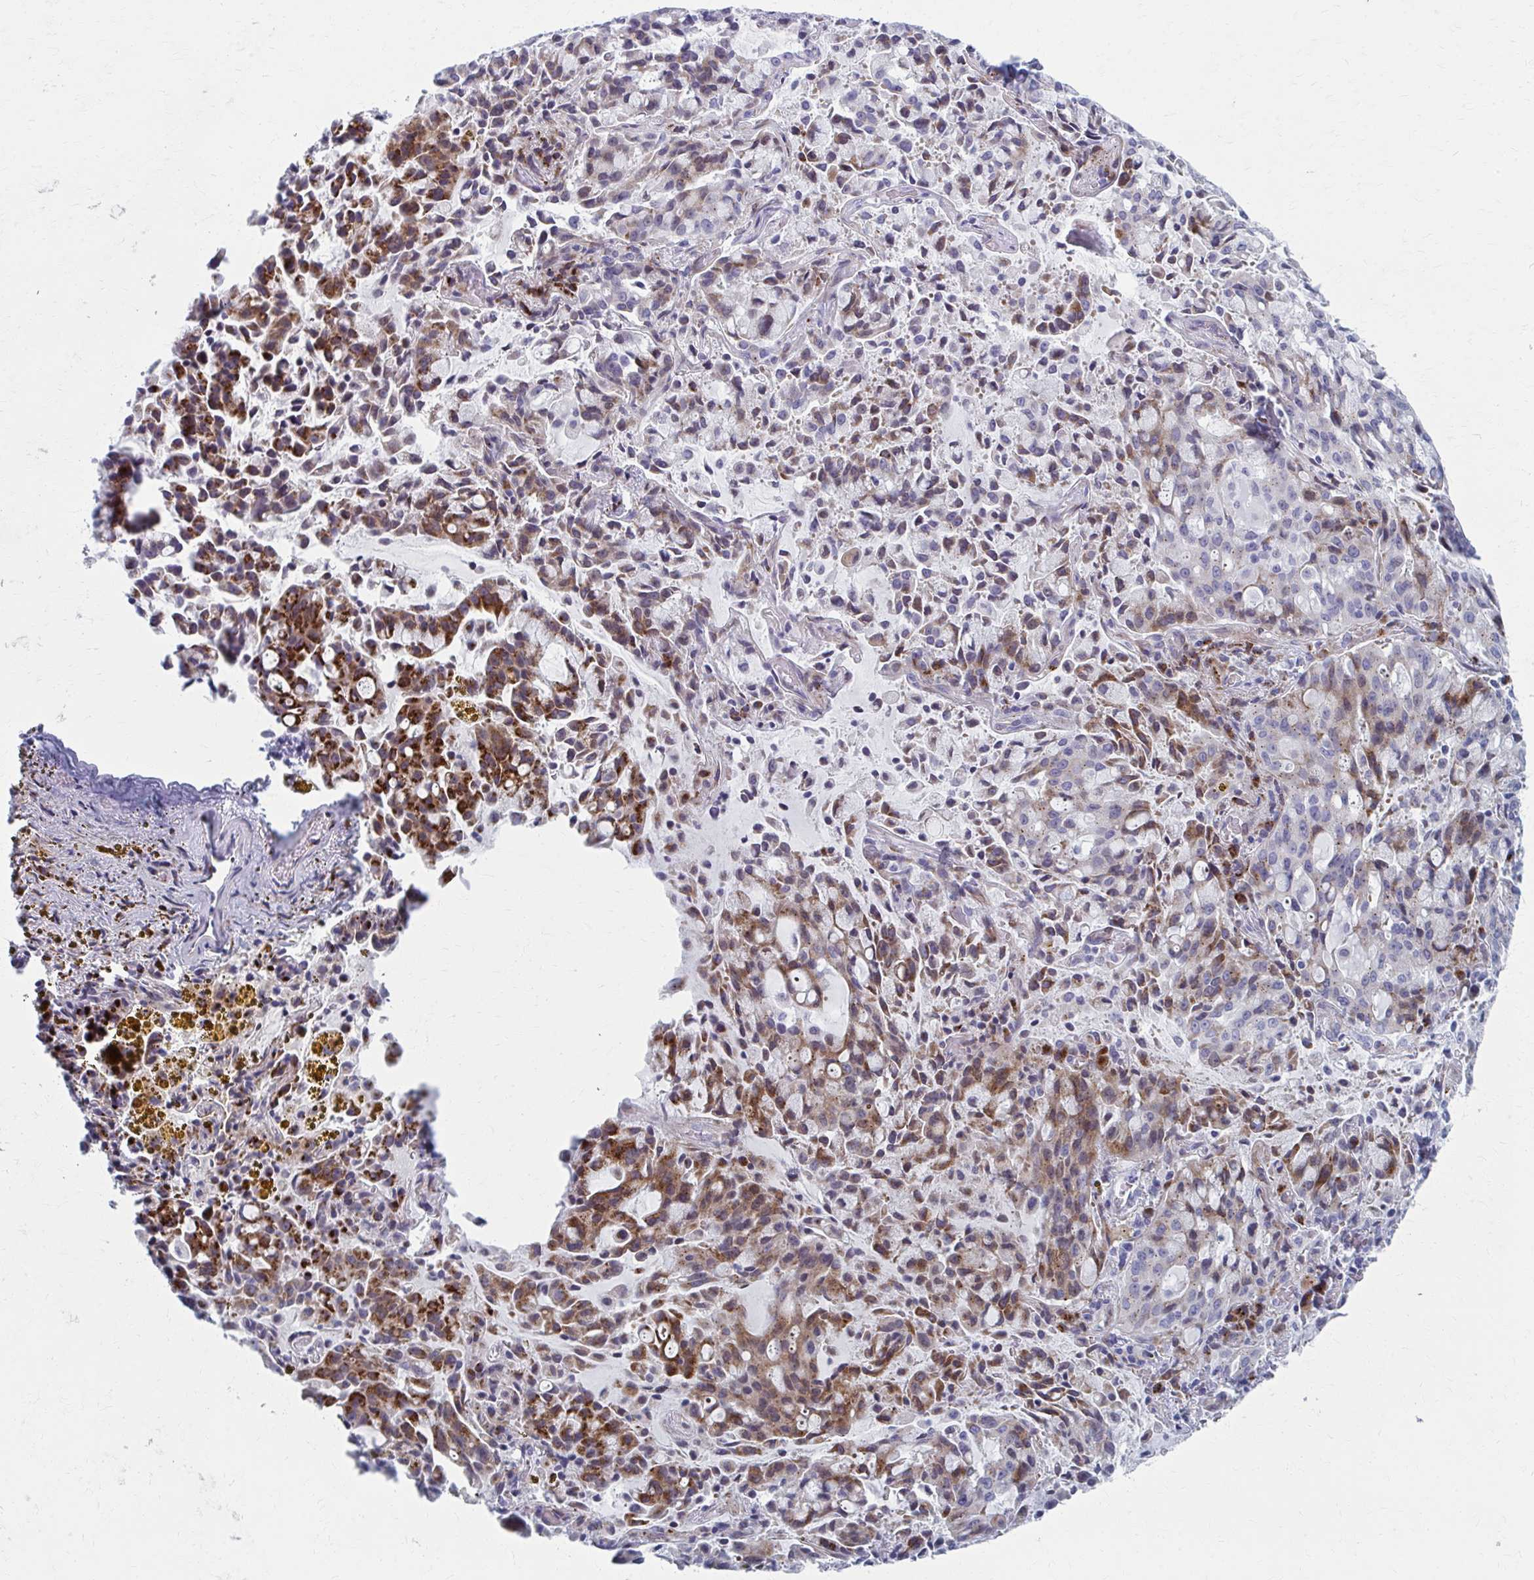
{"staining": {"intensity": "strong", "quantity": "25%-75%", "location": "cytoplasmic/membranous"}, "tissue": "lung cancer", "cell_type": "Tumor cells", "image_type": "cancer", "snomed": [{"axis": "morphology", "description": "Adenocarcinoma, NOS"}, {"axis": "topography", "description": "Lung"}], "caption": "Immunohistochemical staining of lung cancer shows high levels of strong cytoplasmic/membranous protein positivity in about 25%-75% of tumor cells.", "gene": "OLFM2", "patient": {"sex": "female", "age": 44}}